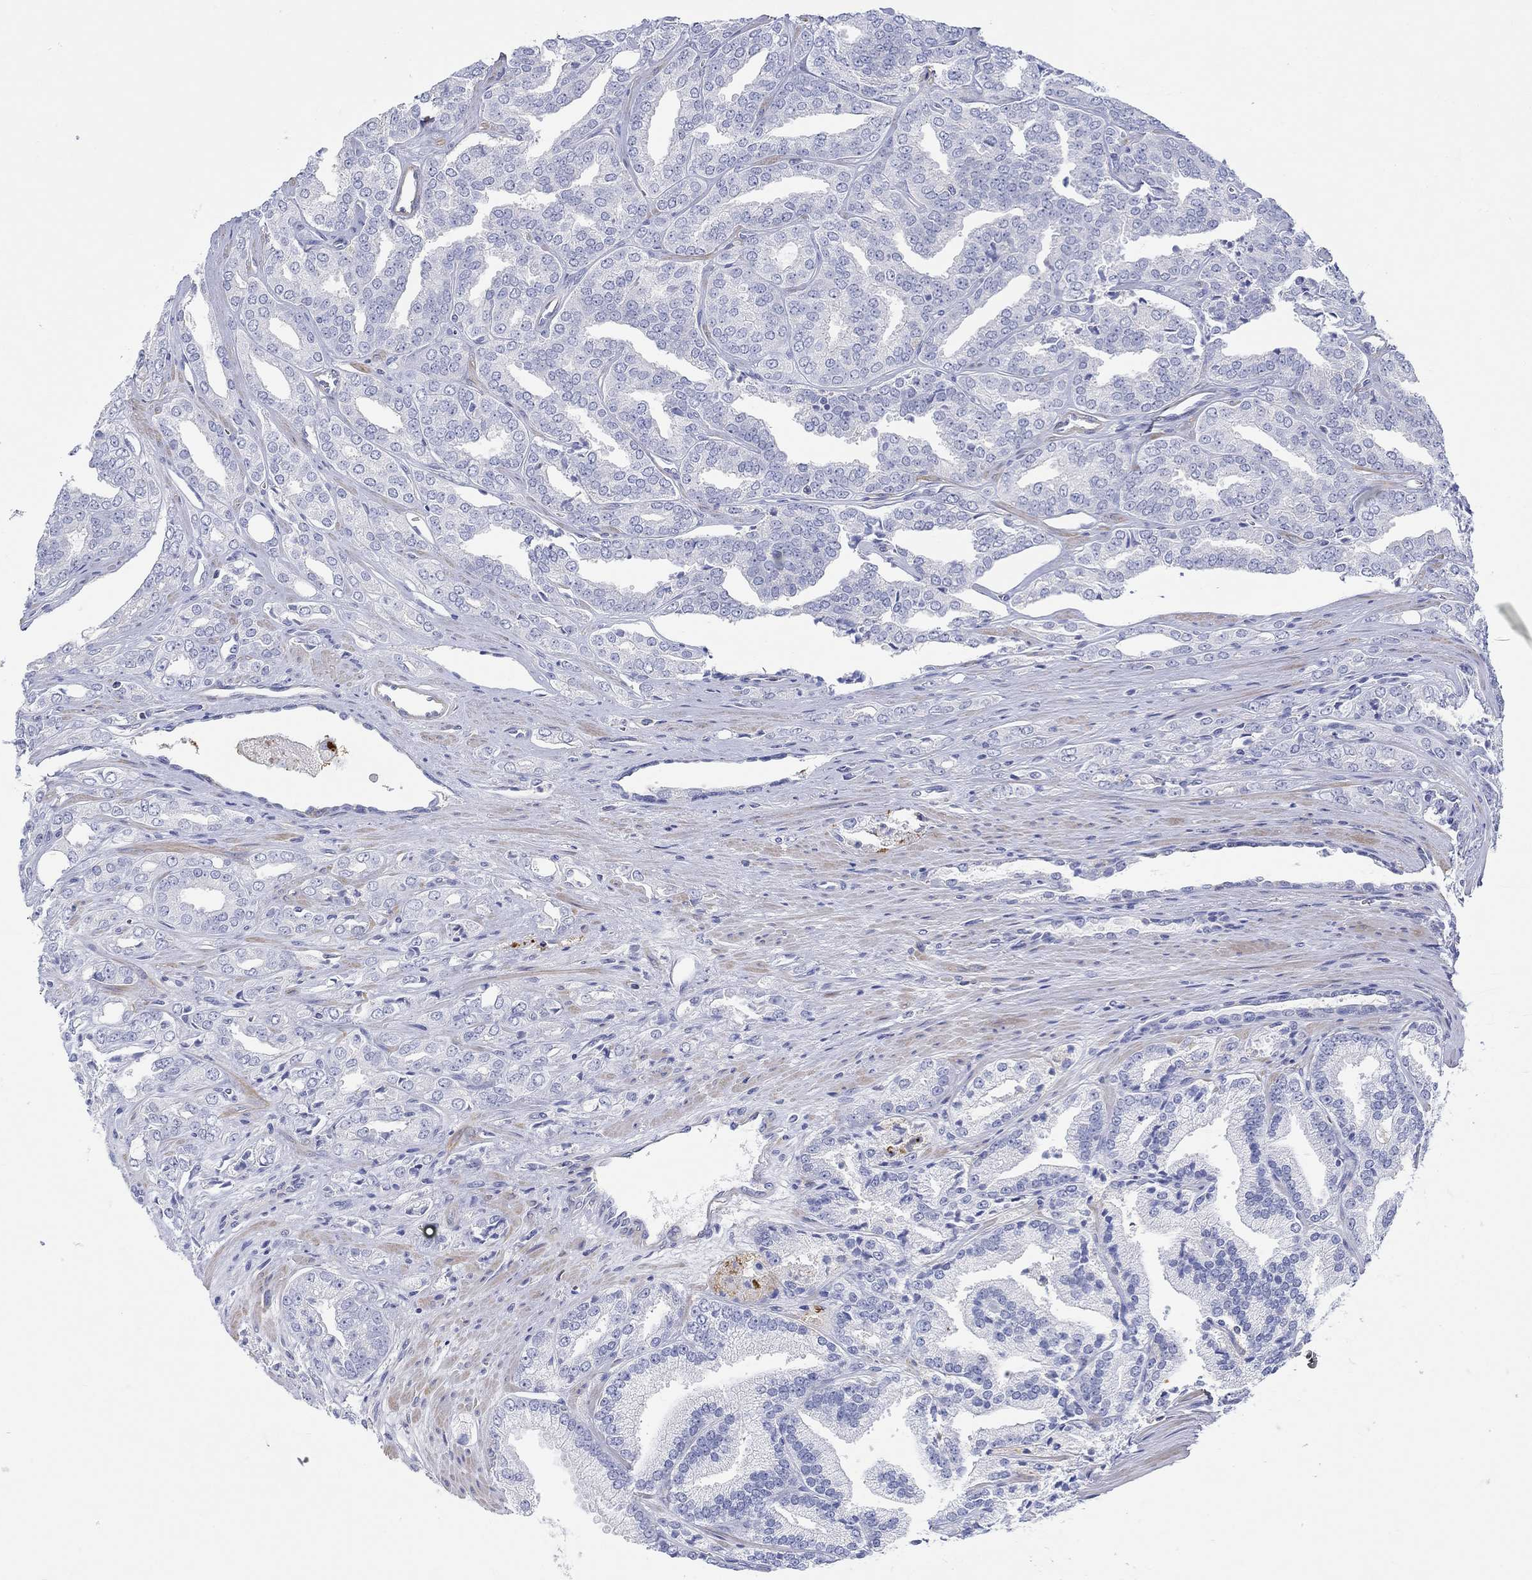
{"staining": {"intensity": "negative", "quantity": "none", "location": "none"}, "tissue": "prostate cancer", "cell_type": "Tumor cells", "image_type": "cancer", "snomed": [{"axis": "morphology", "description": "Adenocarcinoma, NOS"}, {"axis": "morphology", "description": "Adenocarcinoma, High grade"}, {"axis": "topography", "description": "Prostate"}], "caption": "Immunohistochemistry of human prostate cancer reveals no staining in tumor cells.", "gene": "PPIL6", "patient": {"sex": "male", "age": 70}}